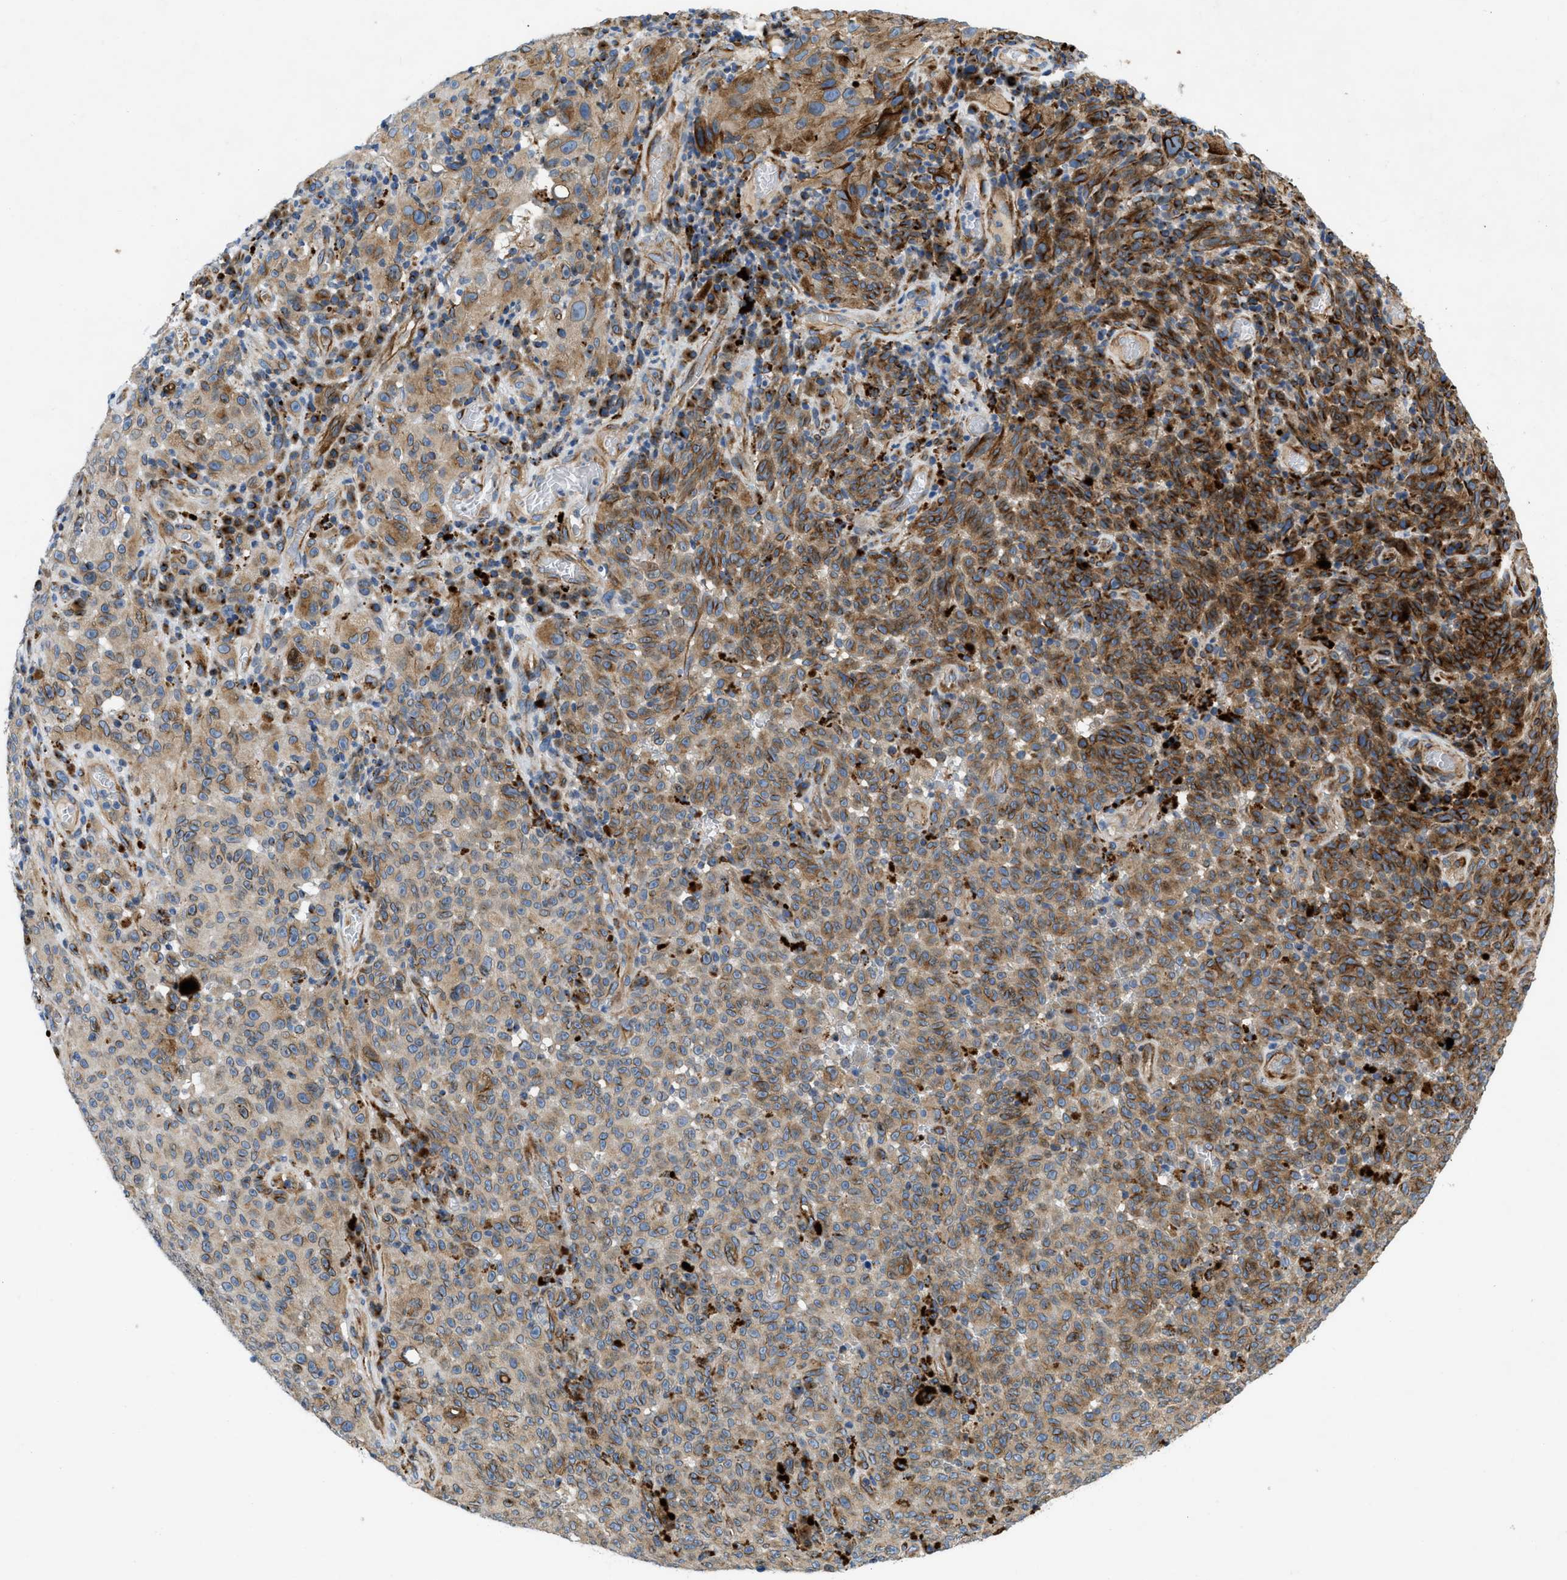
{"staining": {"intensity": "moderate", "quantity": "25%-75%", "location": "cytoplasmic/membranous"}, "tissue": "melanoma", "cell_type": "Tumor cells", "image_type": "cancer", "snomed": [{"axis": "morphology", "description": "Malignant melanoma, NOS"}, {"axis": "topography", "description": "Skin"}], "caption": "A high-resolution image shows immunohistochemistry staining of melanoma, which exhibits moderate cytoplasmic/membranous expression in approximately 25%-75% of tumor cells.", "gene": "TMEM248", "patient": {"sex": "female", "age": 82}}